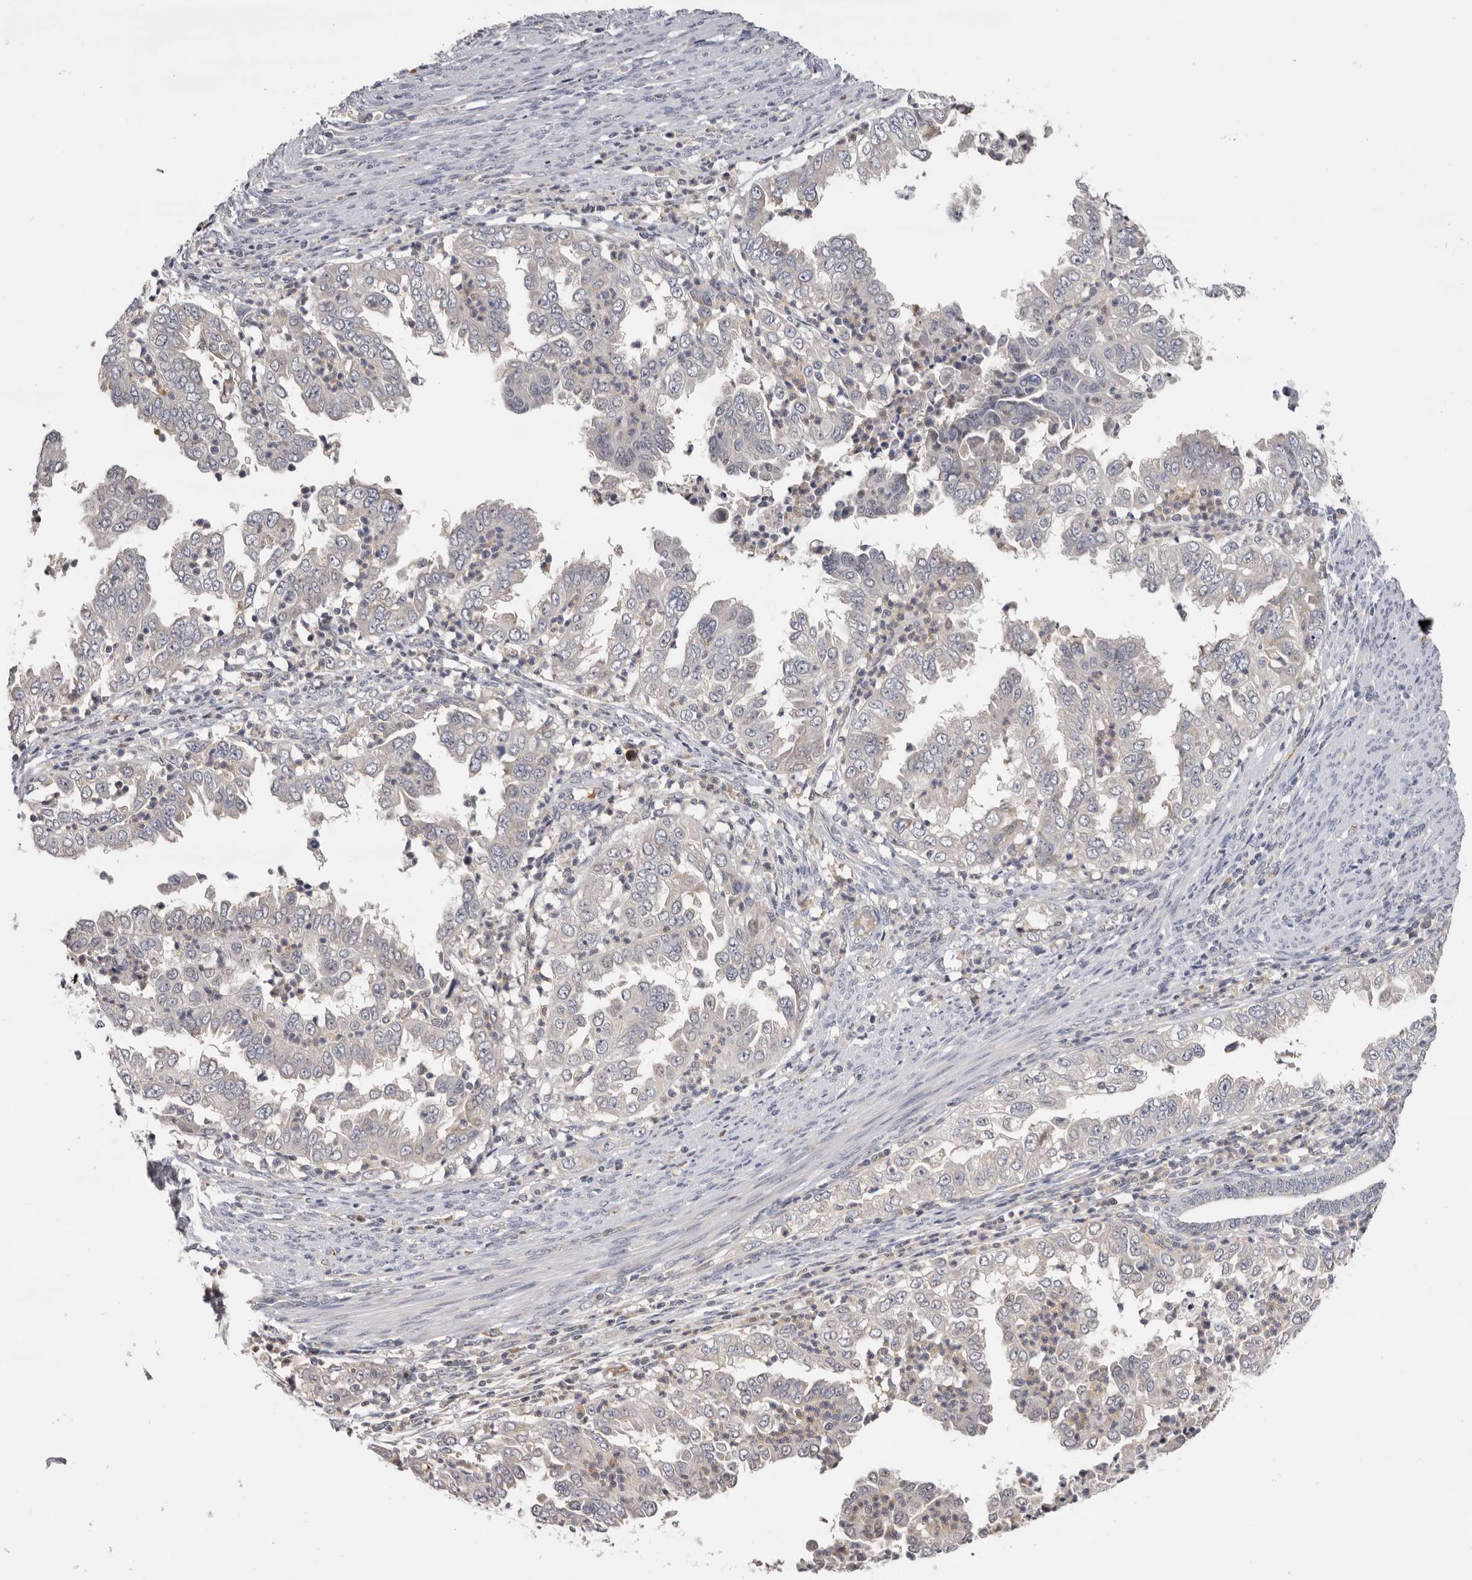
{"staining": {"intensity": "negative", "quantity": "none", "location": "none"}, "tissue": "endometrial cancer", "cell_type": "Tumor cells", "image_type": "cancer", "snomed": [{"axis": "morphology", "description": "Adenocarcinoma, NOS"}, {"axis": "topography", "description": "Endometrium"}], "caption": "An image of endometrial cancer (adenocarcinoma) stained for a protein reveals no brown staining in tumor cells.", "gene": "KIF2B", "patient": {"sex": "female", "age": 85}}